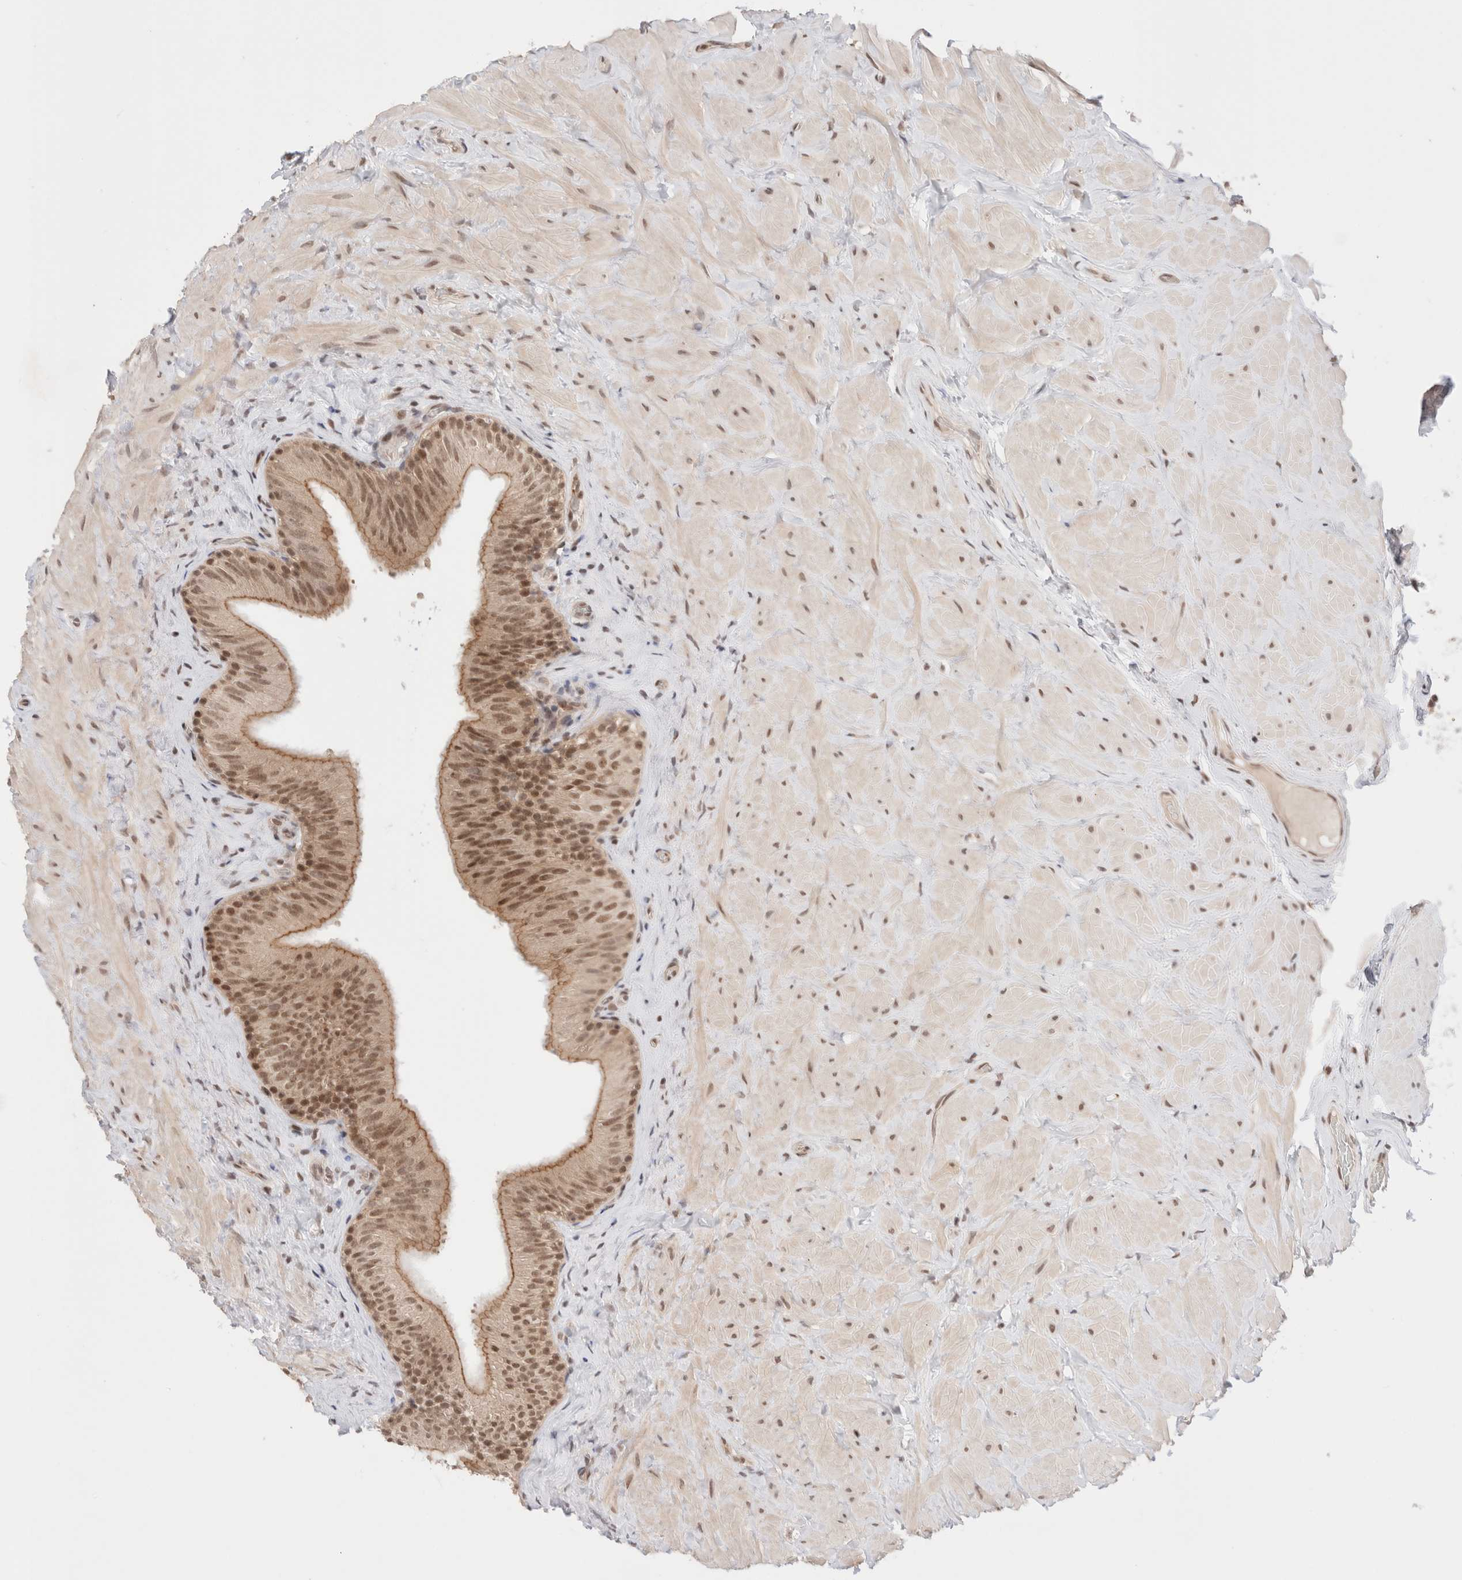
{"staining": {"intensity": "moderate", "quantity": ">75%", "location": "nuclear"}, "tissue": "epididymis", "cell_type": "Glandular cells", "image_type": "normal", "snomed": [{"axis": "morphology", "description": "Normal tissue, NOS"}, {"axis": "topography", "description": "Vascular tissue"}, {"axis": "topography", "description": "Epididymis"}], "caption": "A medium amount of moderate nuclear expression is appreciated in about >75% of glandular cells in unremarkable epididymis.", "gene": "GATAD2A", "patient": {"sex": "male", "age": 49}}